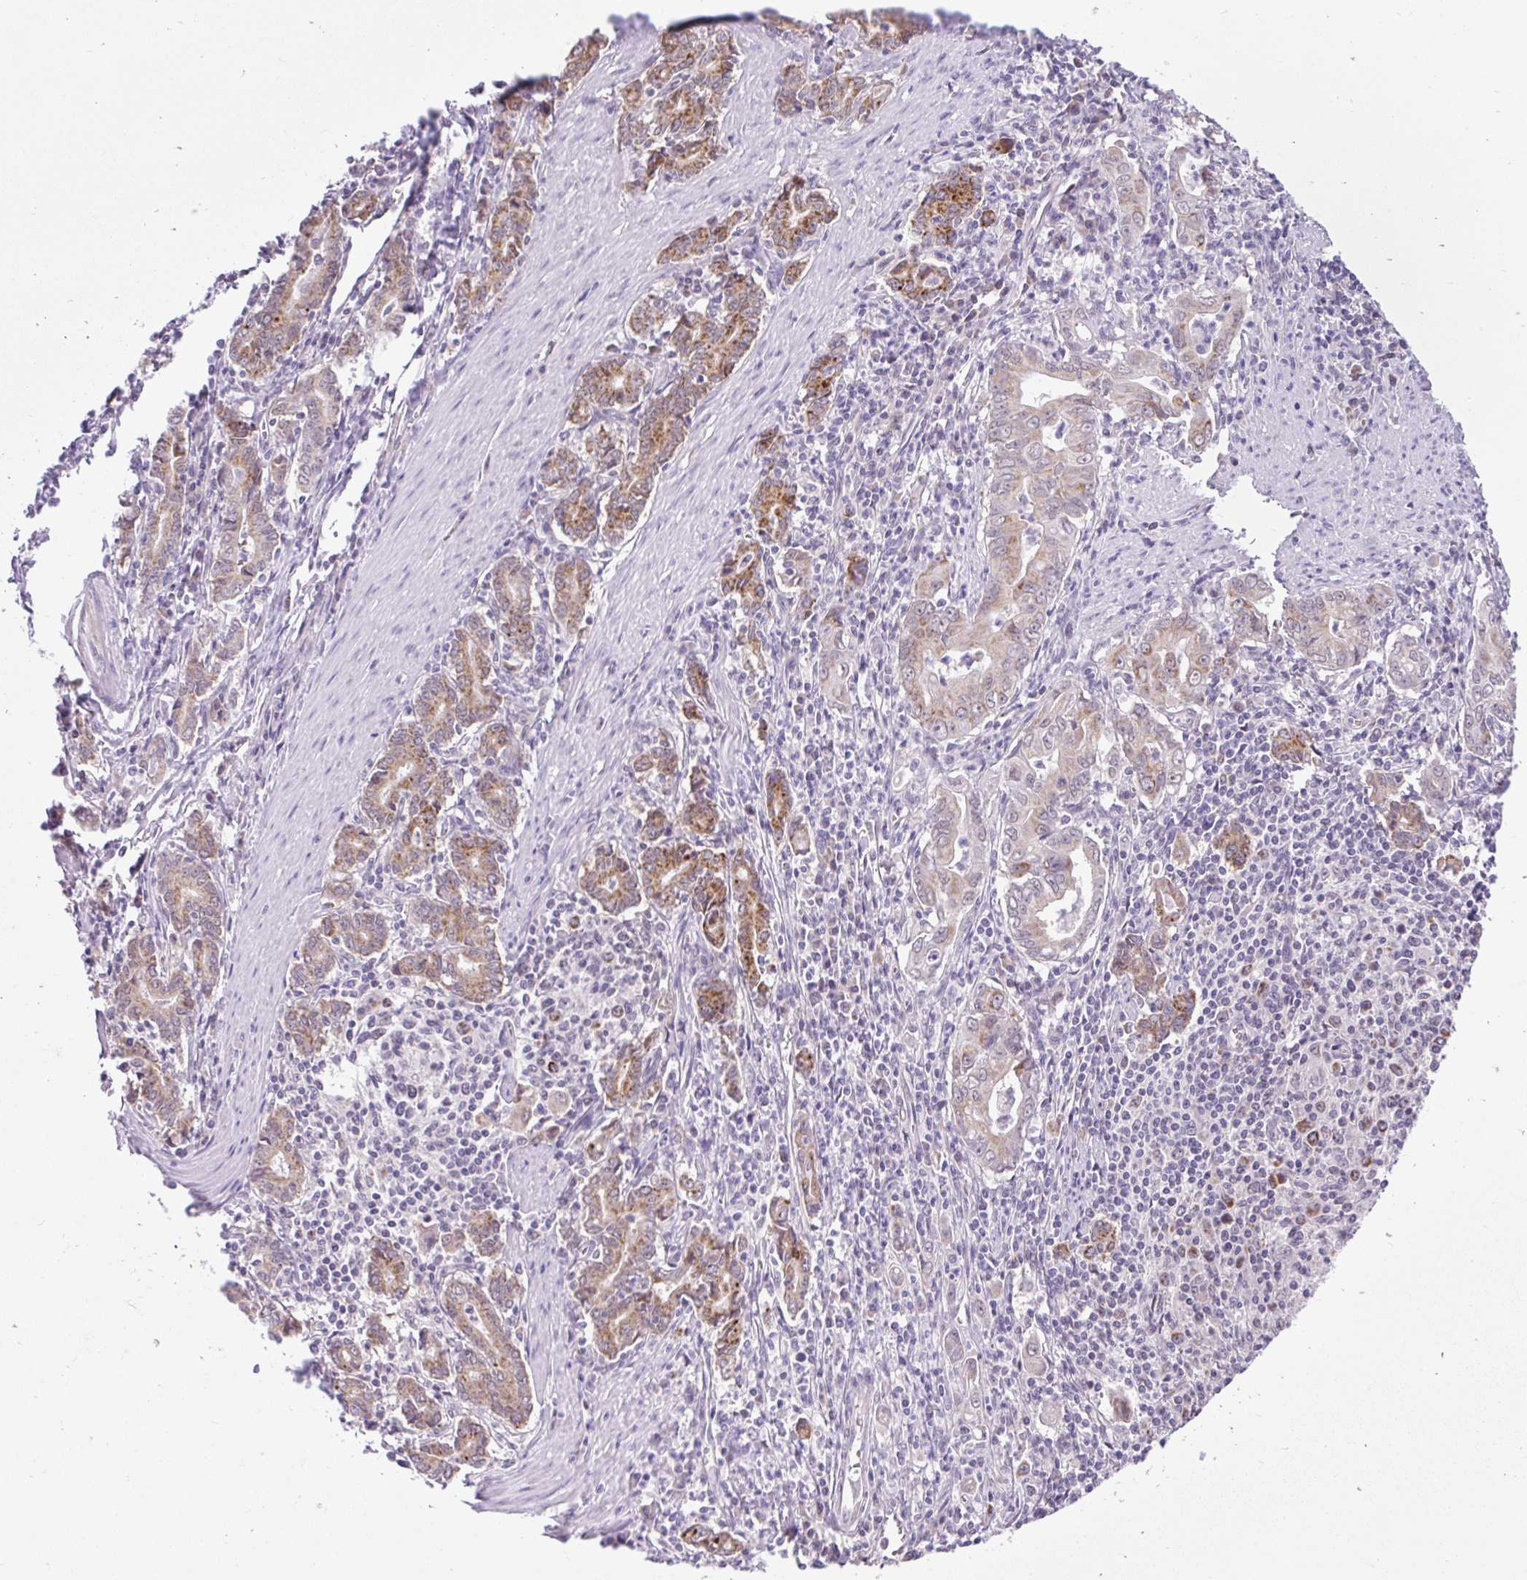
{"staining": {"intensity": "moderate", "quantity": "<25%", "location": "cytoplasmic/membranous"}, "tissue": "stomach cancer", "cell_type": "Tumor cells", "image_type": "cancer", "snomed": [{"axis": "morphology", "description": "Adenocarcinoma, NOS"}, {"axis": "topography", "description": "Stomach, upper"}], "caption": "Tumor cells demonstrate low levels of moderate cytoplasmic/membranous expression in about <25% of cells in human adenocarcinoma (stomach).", "gene": "PYCR2", "patient": {"sex": "female", "age": 79}}